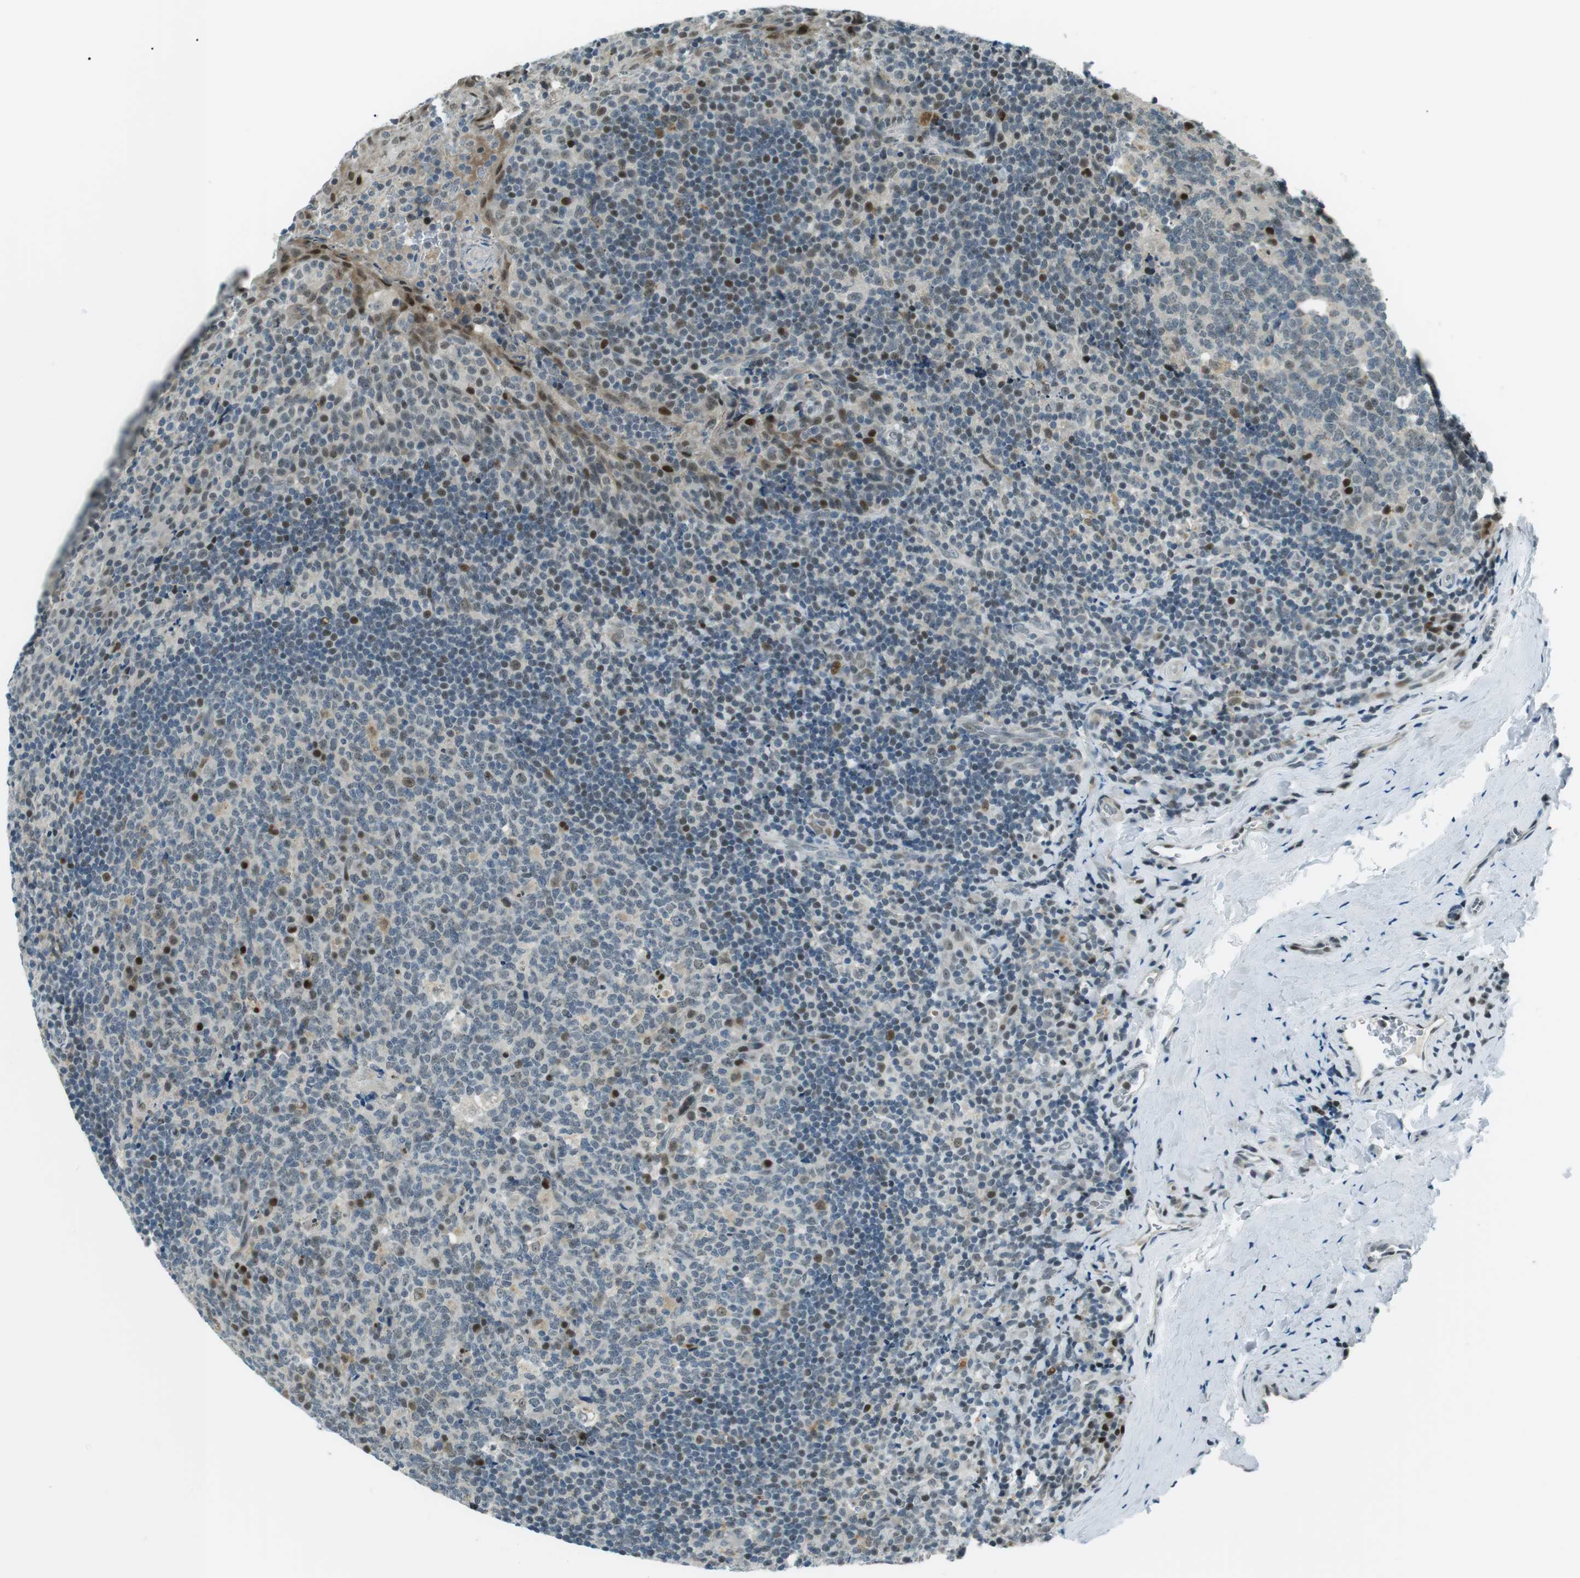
{"staining": {"intensity": "moderate", "quantity": "<25%", "location": "nuclear"}, "tissue": "tonsil", "cell_type": "Germinal center cells", "image_type": "normal", "snomed": [{"axis": "morphology", "description": "Normal tissue, NOS"}, {"axis": "topography", "description": "Tonsil"}], "caption": "Germinal center cells exhibit low levels of moderate nuclear positivity in approximately <25% of cells in unremarkable human tonsil. (Stains: DAB (3,3'-diaminobenzidine) in brown, nuclei in blue, Microscopy: brightfield microscopy at high magnification).", "gene": "PJA1", "patient": {"sex": "male", "age": 17}}